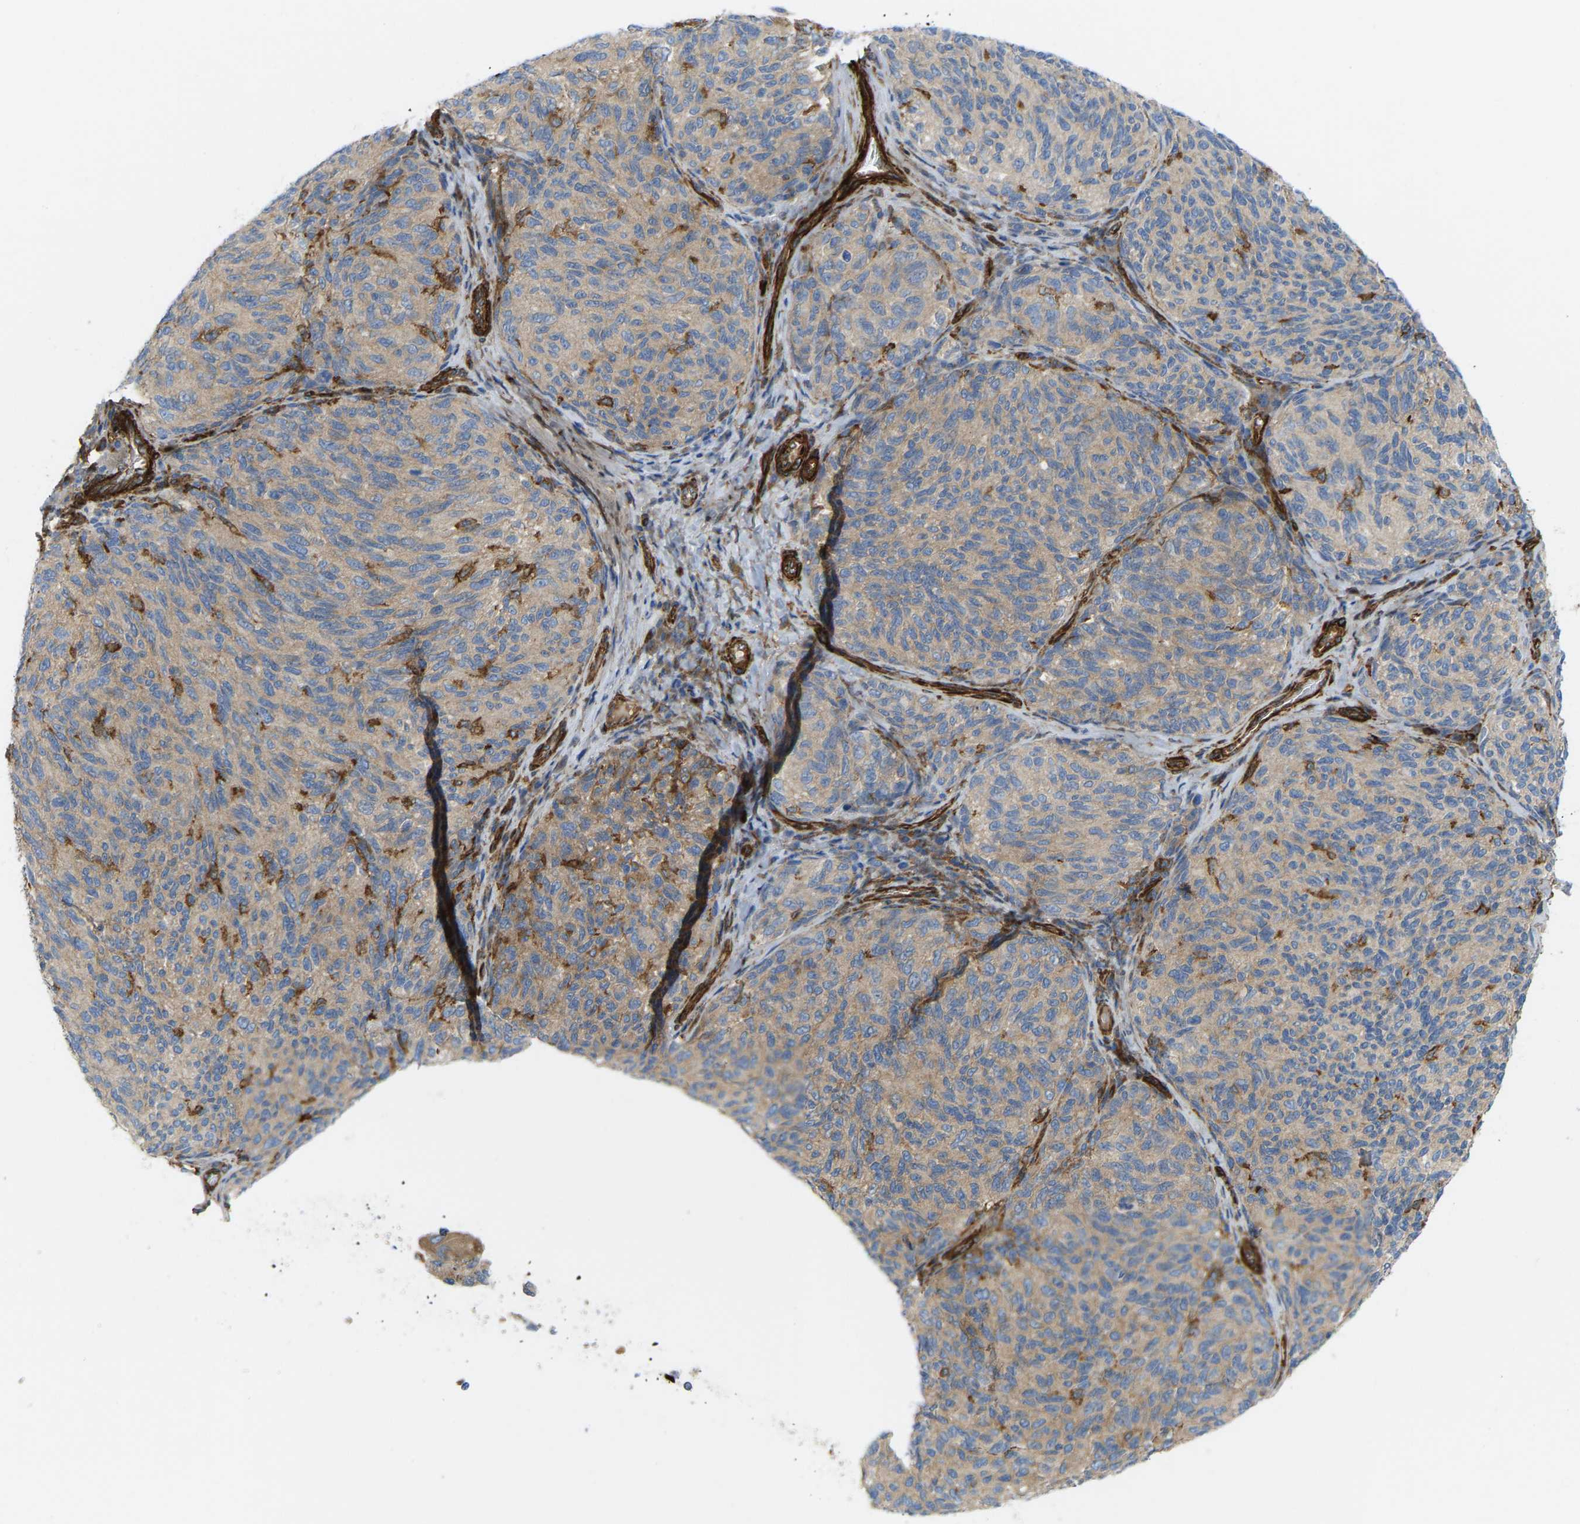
{"staining": {"intensity": "moderate", "quantity": "<25%", "location": "cytoplasmic/membranous"}, "tissue": "melanoma", "cell_type": "Tumor cells", "image_type": "cancer", "snomed": [{"axis": "morphology", "description": "Malignant melanoma, NOS"}, {"axis": "topography", "description": "Skin"}], "caption": "Melanoma stained for a protein (brown) shows moderate cytoplasmic/membranous positive positivity in about <25% of tumor cells.", "gene": "PICALM", "patient": {"sex": "female", "age": 73}}